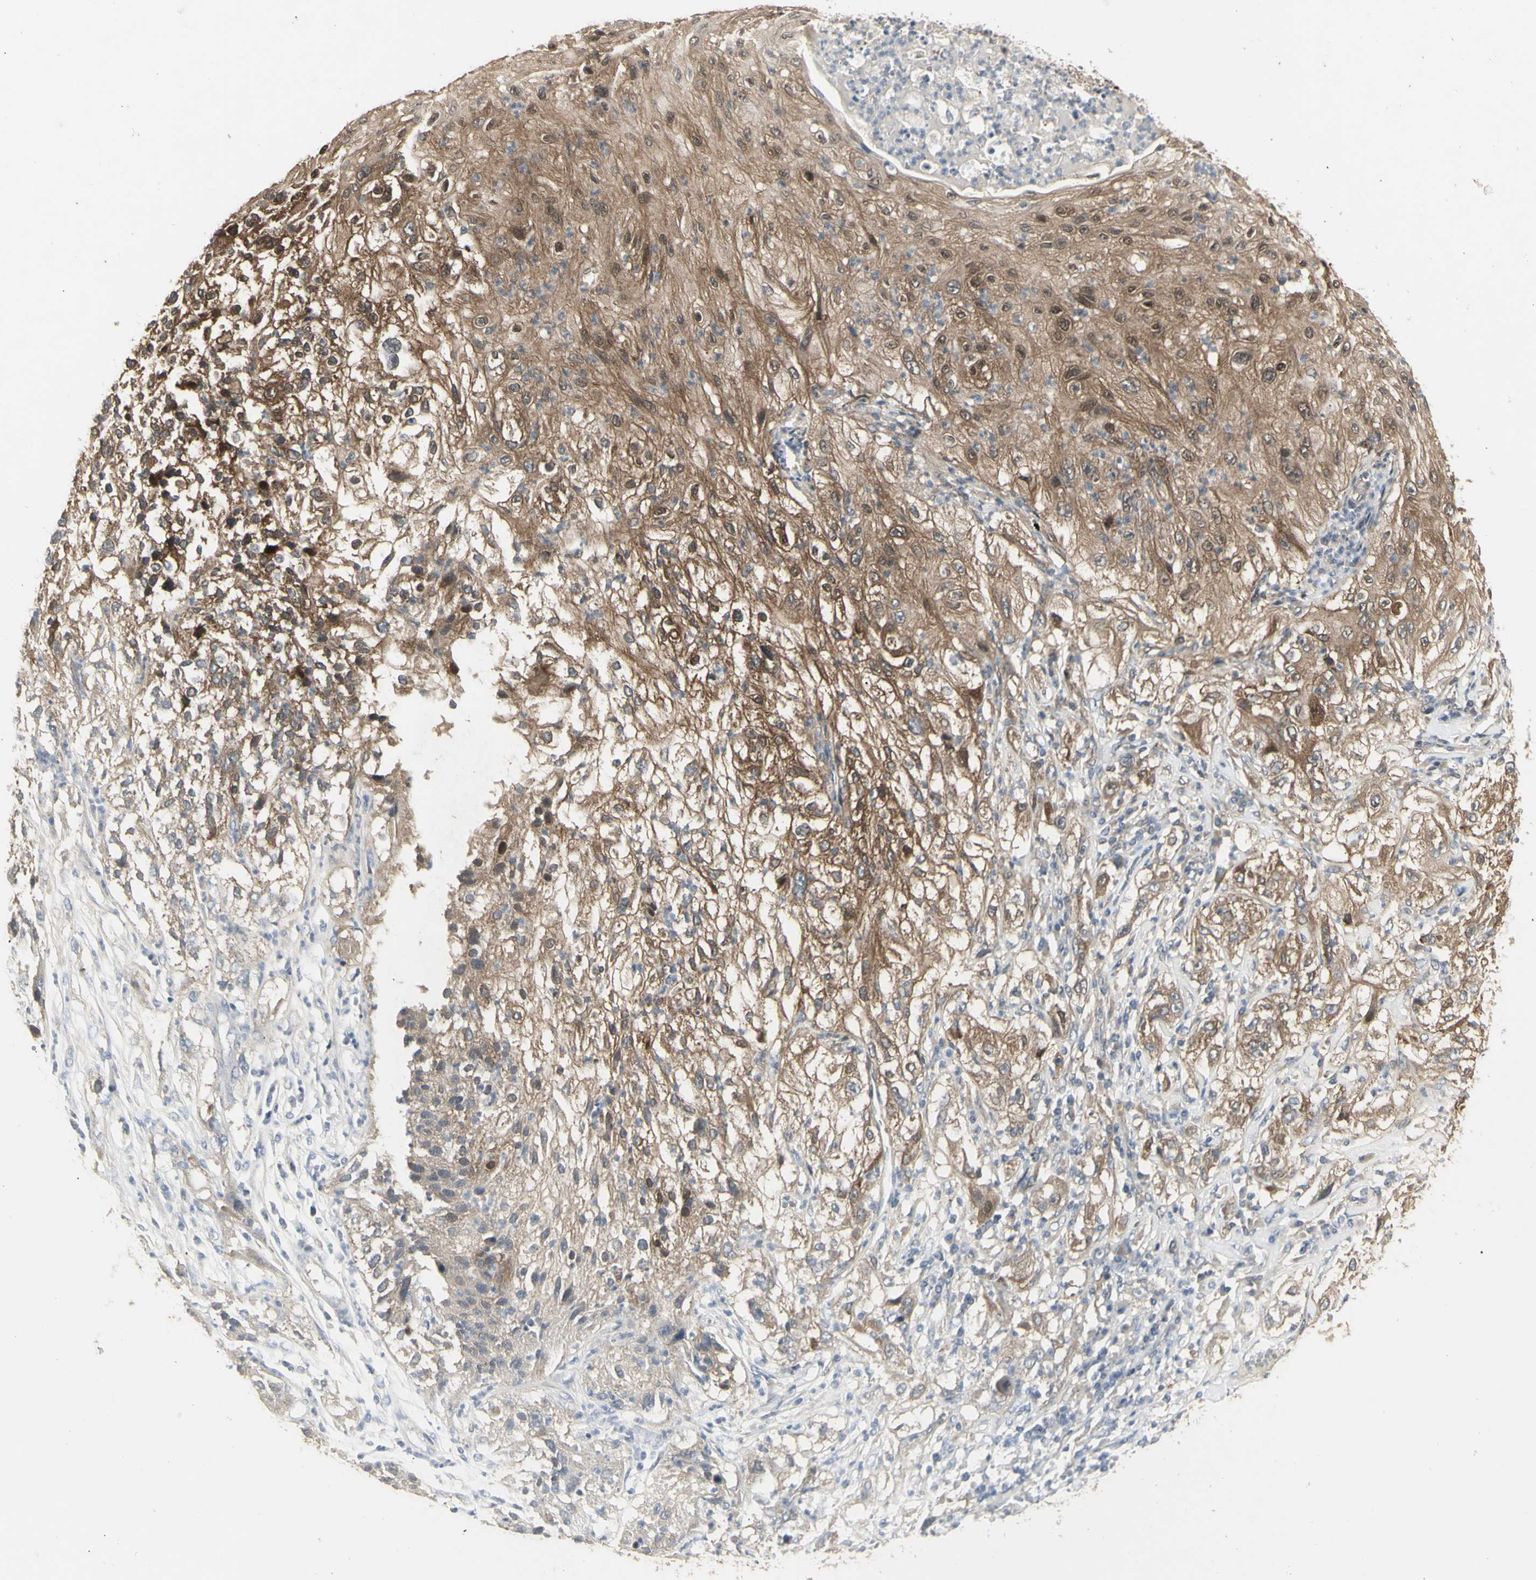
{"staining": {"intensity": "moderate", "quantity": "25%-75%", "location": "cytoplasmic/membranous"}, "tissue": "lung cancer", "cell_type": "Tumor cells", "image_type": "cancer", "snomed": [{"axis": "morphology", "description": "Inflammation, NOS"}, {"axis": "morphology", "description": "Squamous cell carcinoma, NOS"}, {"axis": "topography", "description": "Lymph node"}, {"axis": "topography", "description": "Soft tissue"}, {"axis": "topography", "description": "Lung"}], "caption": "A photomicrograph of human lung squamous cell carcinoma stained for a protein demonstrates moderate cytoplasmic/membranous brown staining in tumor cells.", "gene": "CHURC1-FNTB", "patient": {"sex": "male", "age": 66}}